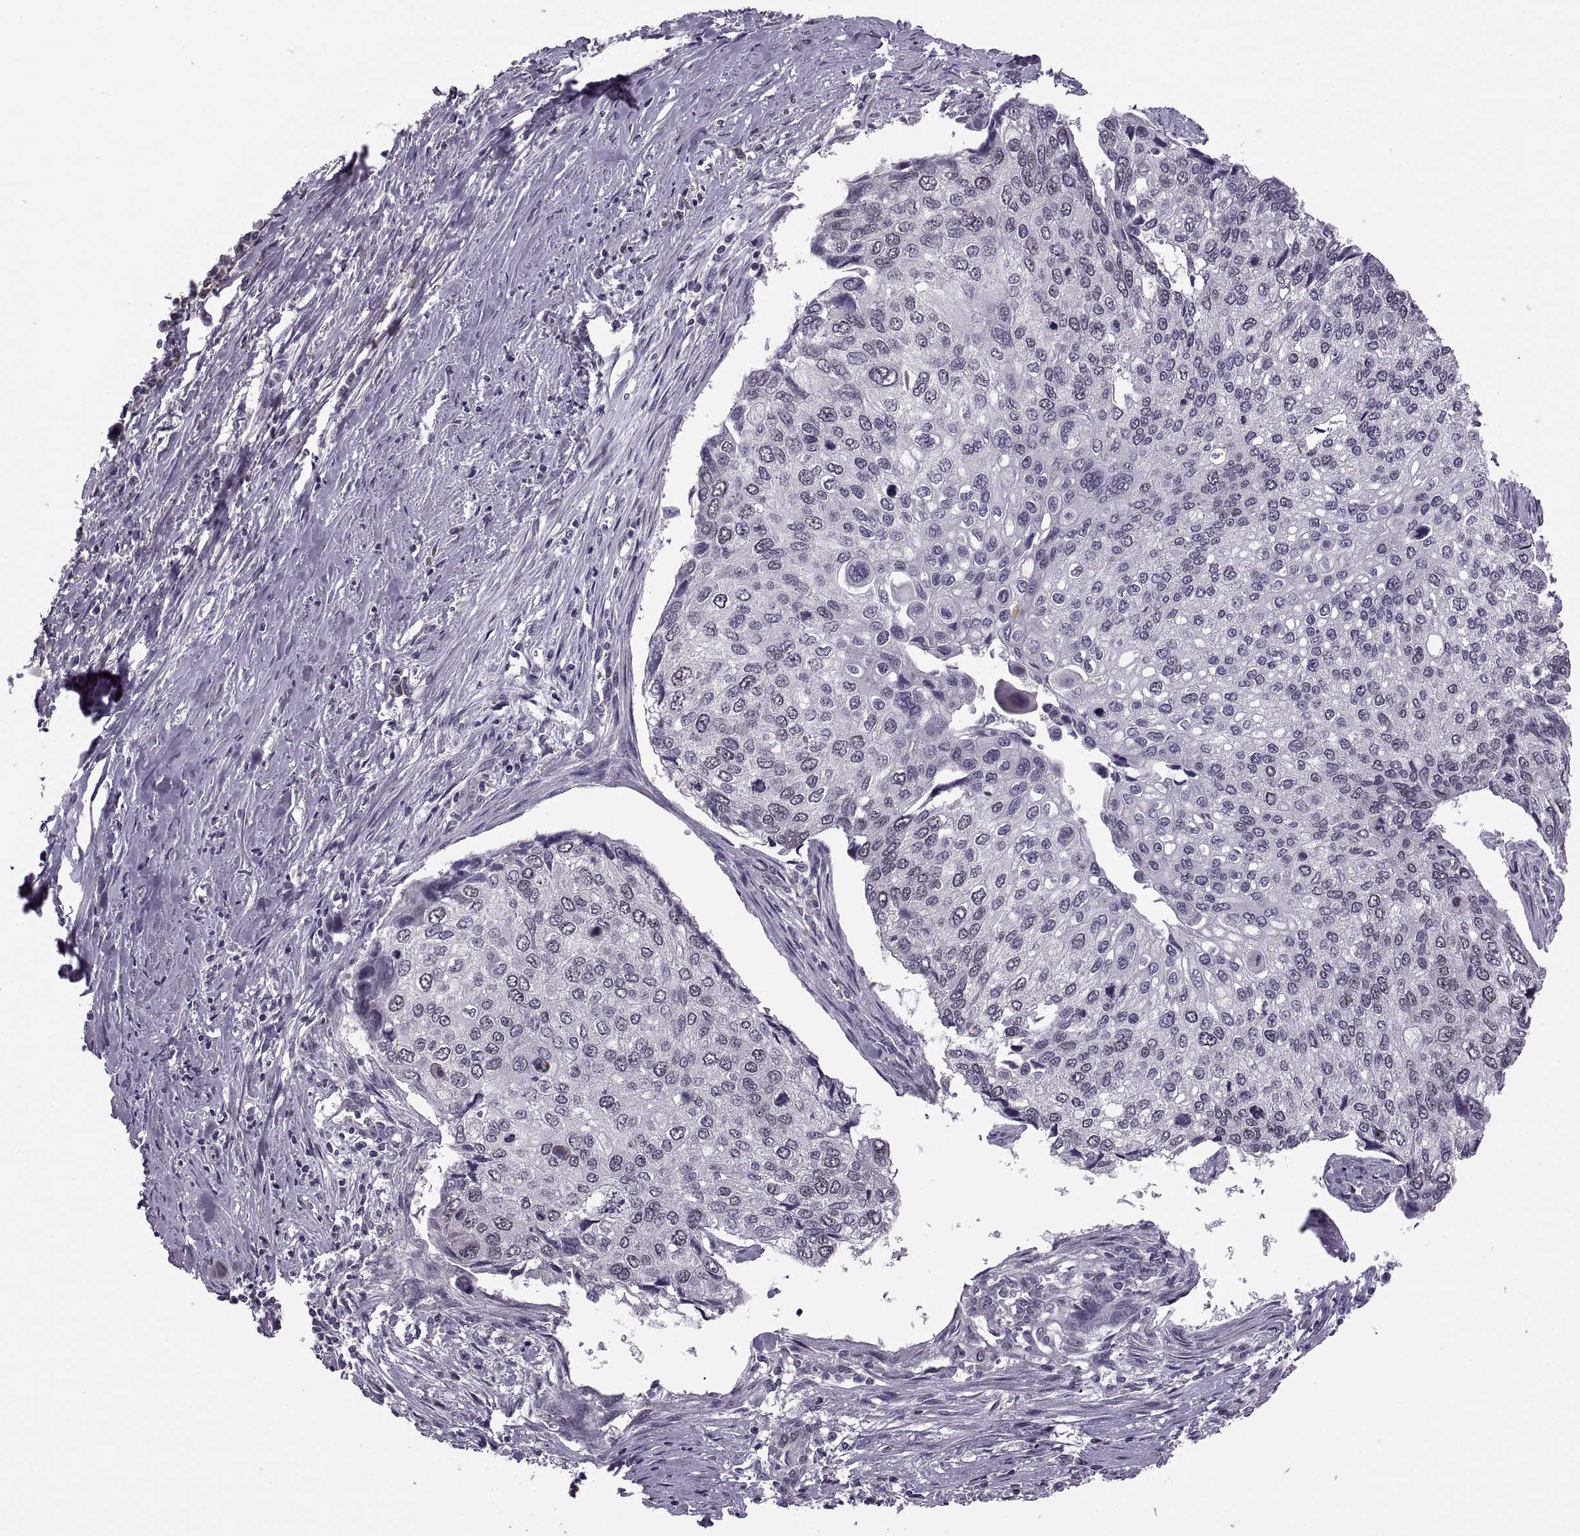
{"staining": {"intensity": "negative", "quantity": "none", "location": "none"}, "tissue": "lung cancer", "cell_type": "Tumor cells", "image_type": "cancer", "snomed": [{"axis": "morphology", "description": "Squamous cell carcinoma, NOS"}, {"axis": "morphology", "description": "Squamous cell carcinoma, metastatic, NOS"}, {"axis": "topography", "description": "Lung"}], "caption": "This is a micrograph of IHC staining of lung cancer (squamous cell carcinoma), which shows no positivity in tumor cells. (DAB (3,3'-diaminobenzidine) immunohistochemistry (IHC) with hematoxylin counter stain).", "gene": "CACNA1F", "patient": {"sex": "male", "age": 63}}